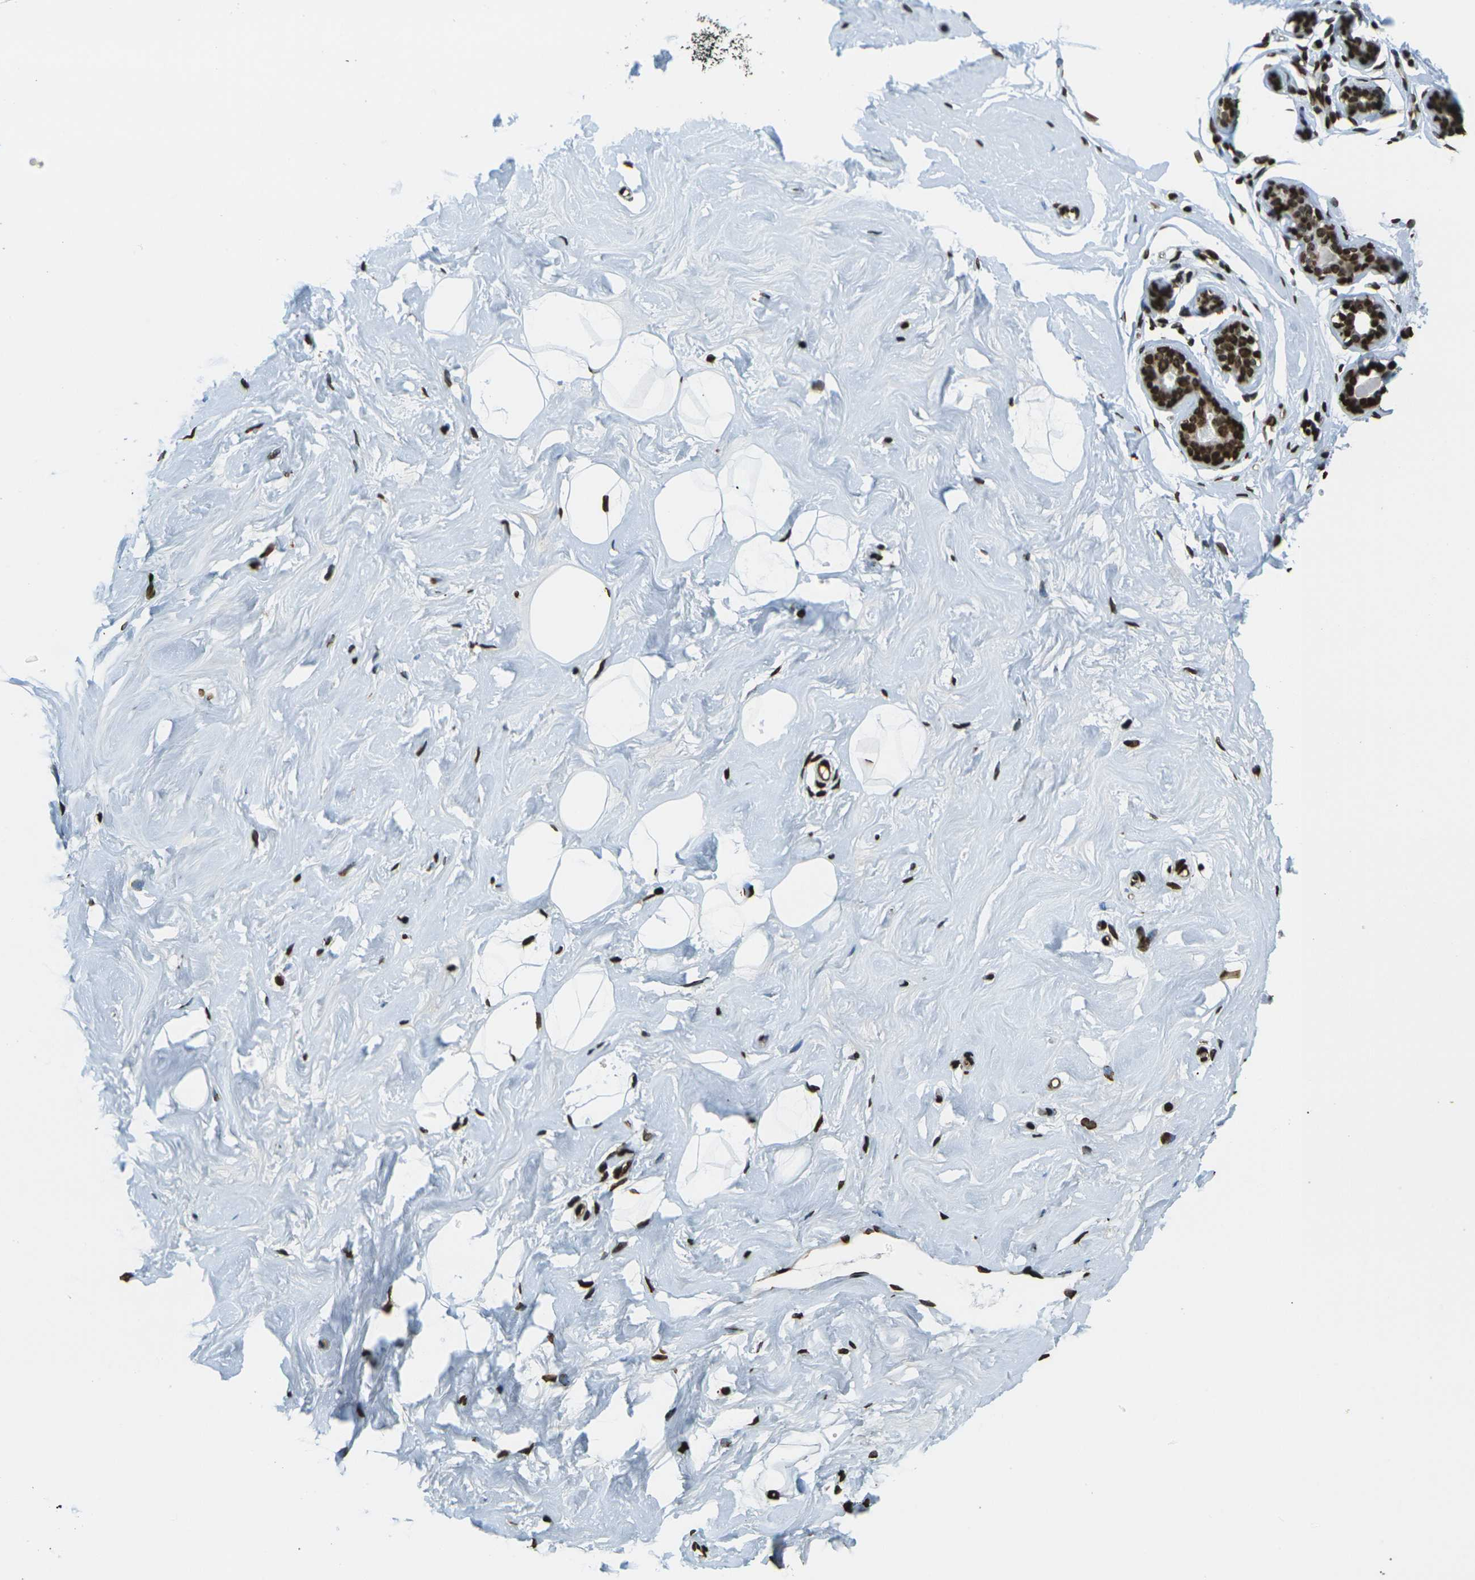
{"staining": {"intensity": "strong", "quantity": ">75%", "location": "cytoplasmic/membranous"}, "tissue": "breast", "cell_type": "Adipocytes", "image_type": "normal", "snomed": [{"axis": "morphology", "description": "Normal tissue, NOS"}, {"axis": "topography", "description": "Breast"}], "caption": "This is a histology image of immunohistochemistry (IHC) staining of benign breast, which shows strong expression in the cytoplasmic/membranous of adipocytes.", "gene": "H1", "patient": {"sex": "female", "age": 23}}